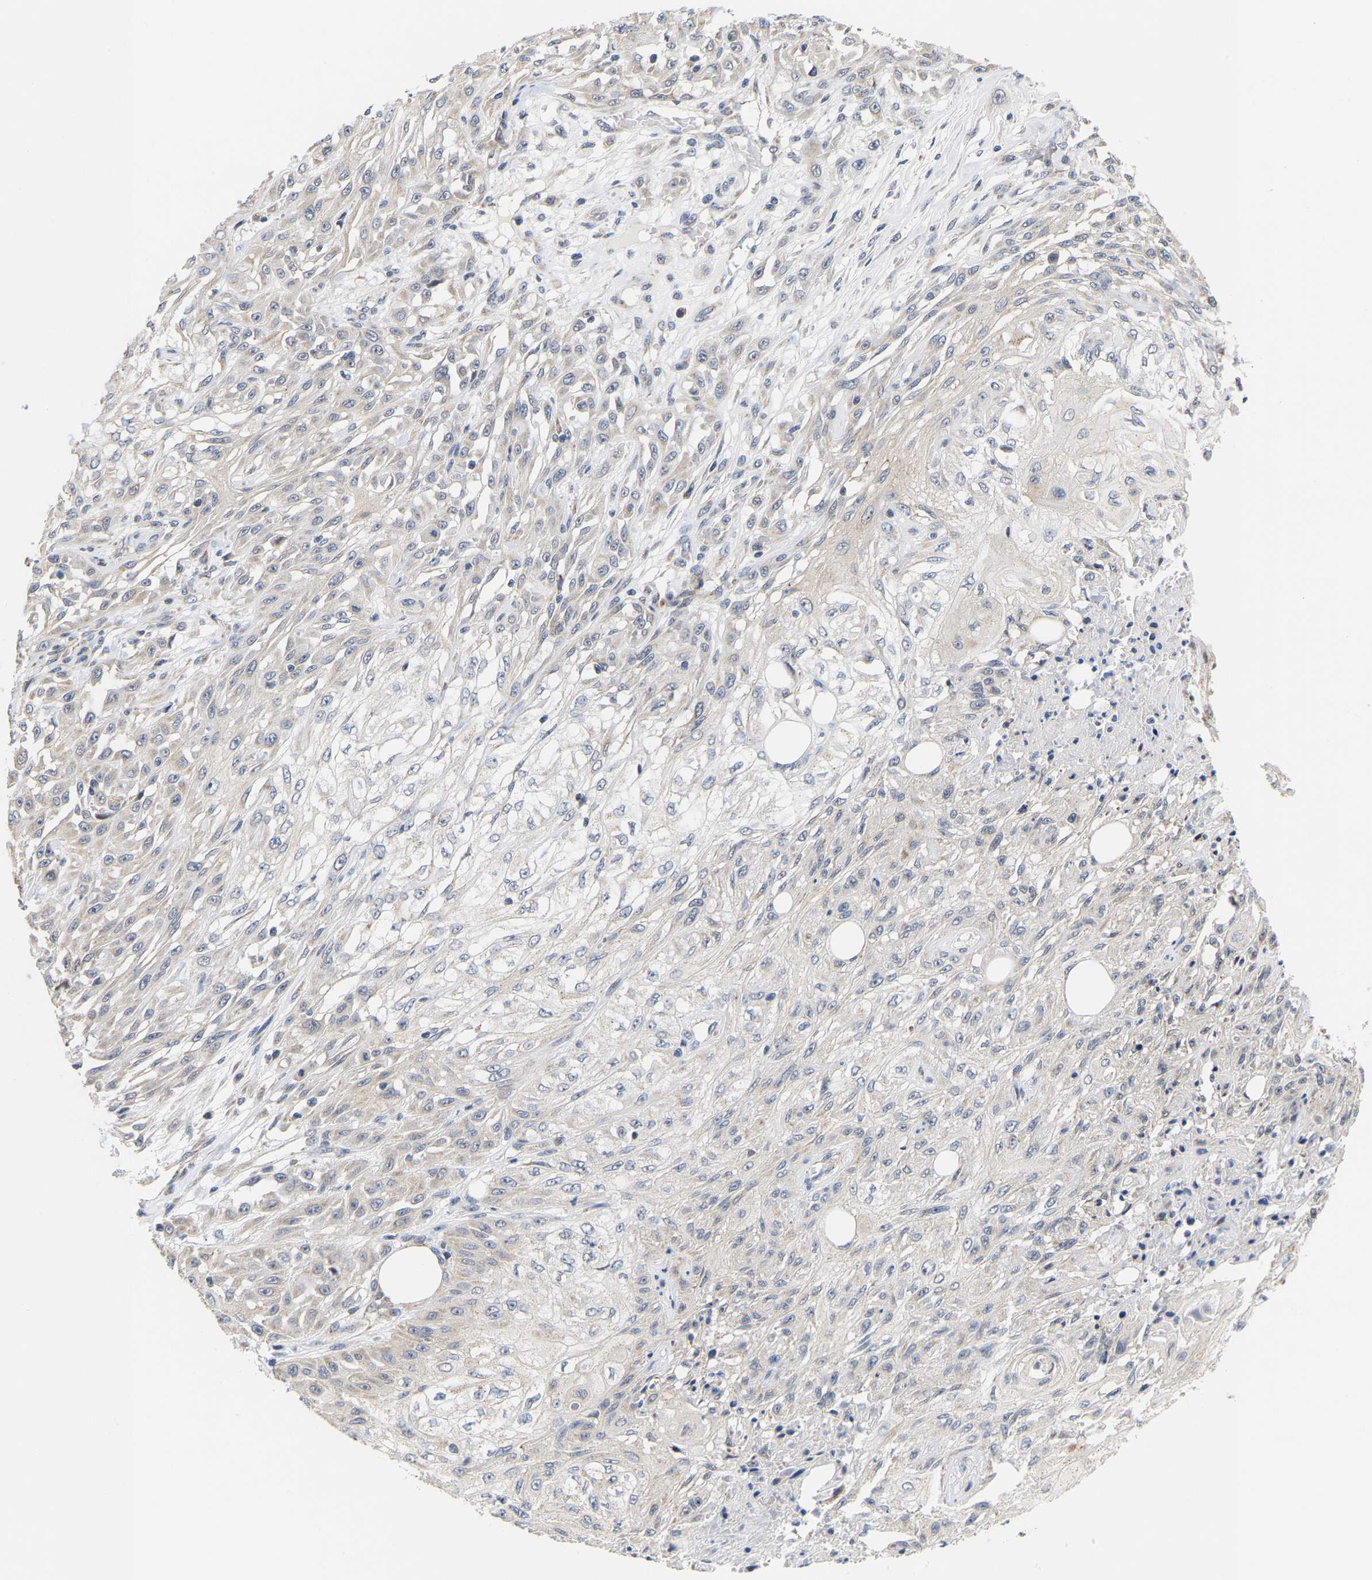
{"staining": {"intensity": "negative", "quantity": "none", "location": "none"}, "tissue": "skin cancer", "cell_type": "Tumor cells", "image_type": "cancer", "snomed": [{"axis": "morphology", "description": "Squamous cell carcinoma, NOS"}, {"axis": "morphology", "description": "Squamous cell carcinoma, metastatic, NOS"}, {"axis": "topography", "description": "Skin"}, {"axis": "topography", "description": "Lymph node"}], "caption": "High power microscopy image of an IHC histopathology image of skin cancer, revealing no significant positivity in tumor cells.", "gene": "PCNT", "patient": {"sex": "male", "age": 75}}